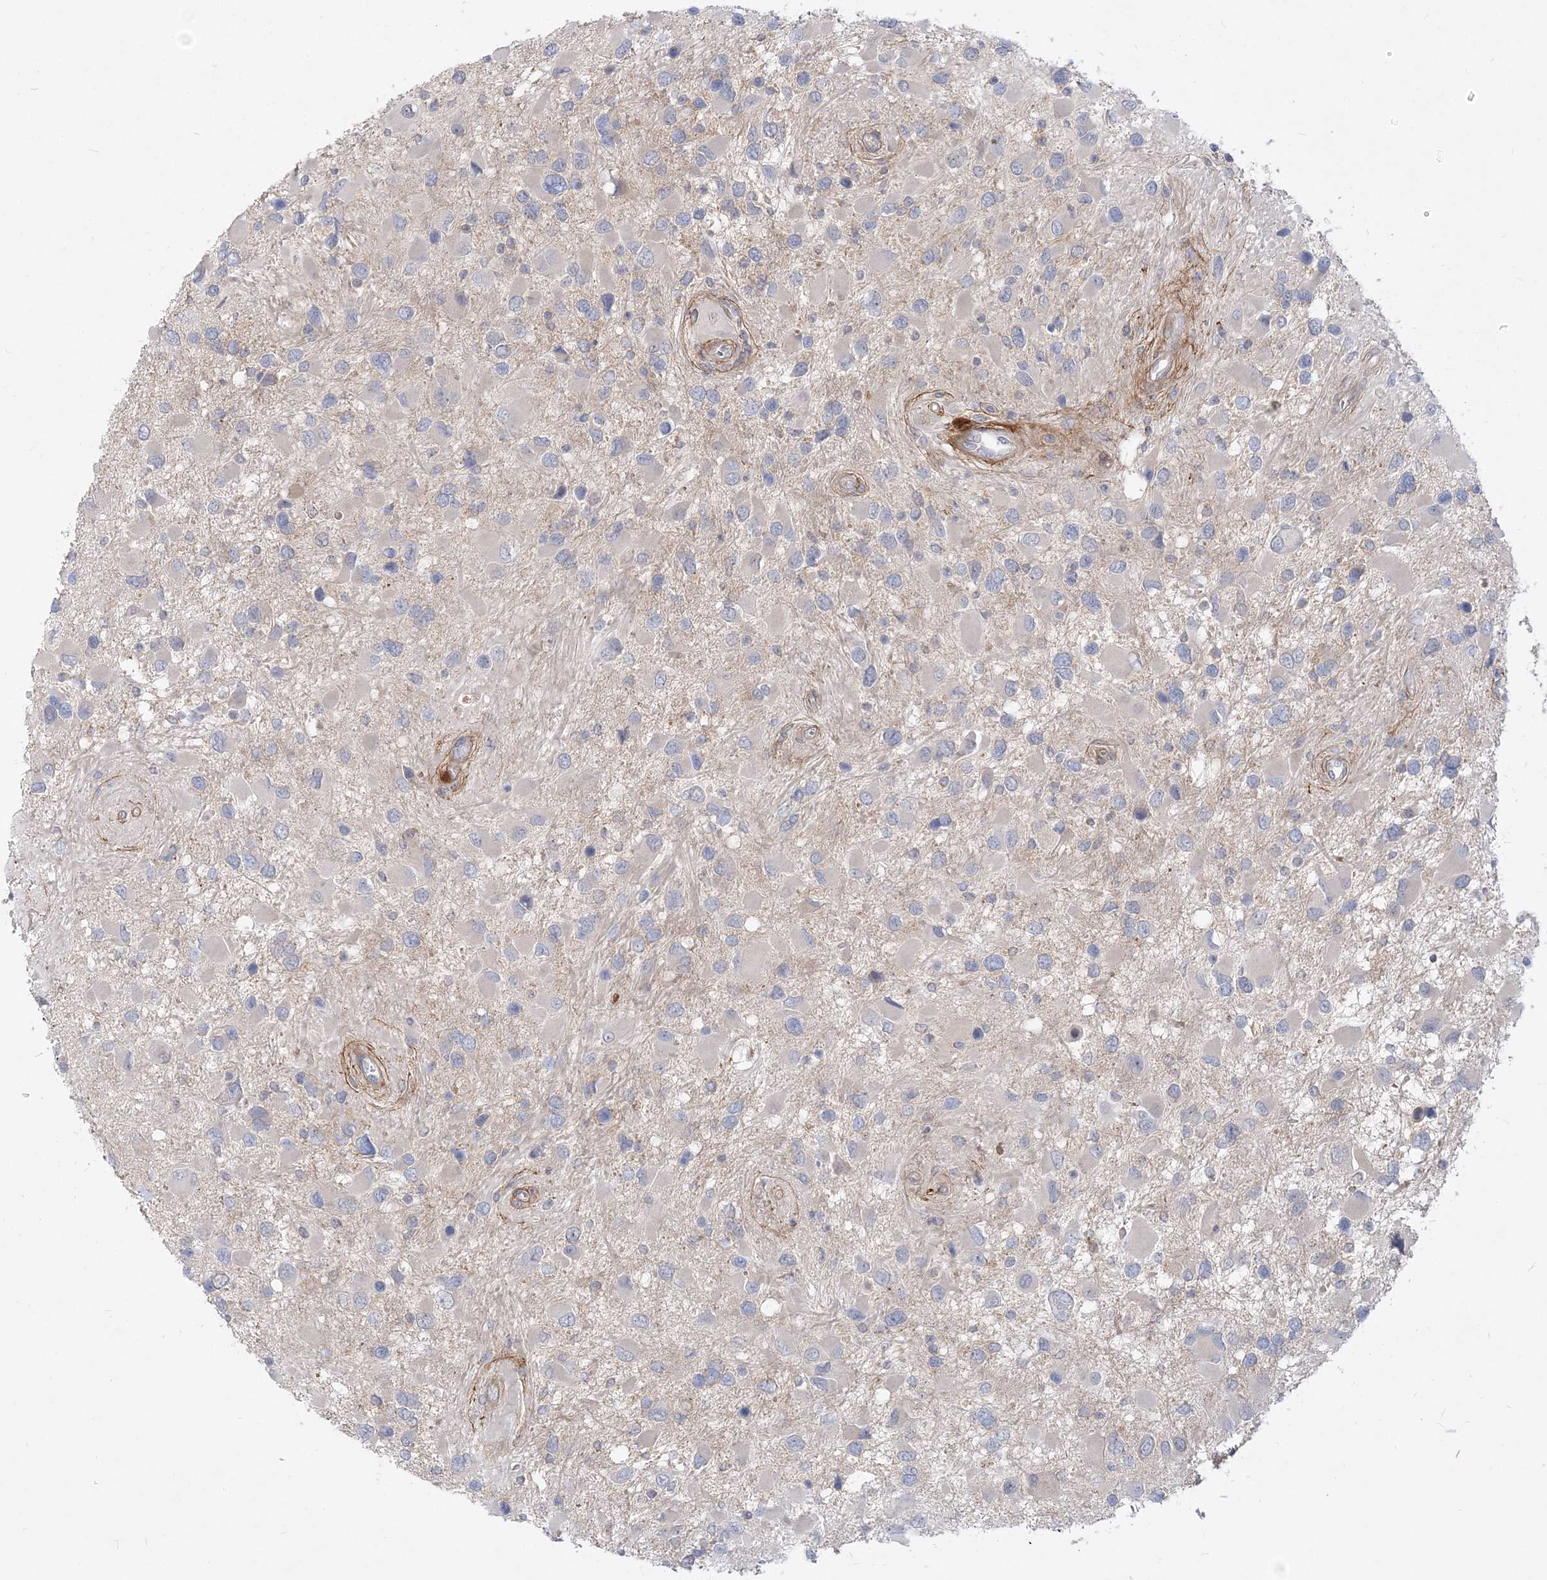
{"staining": {"intensity": "negative", "quantity": "none", "location": "none"}, "tissue": "glioma", "cell_type": "Tumor cells", "image_type": "cancer", "snomed": [{"axis": "morphology", "description": "Glioma, malignant, High grade"}, {"axis": "topography", "description": "Brain"}], "caption": "Tumor cells show no significant expression in glioma.", "gene": "GMPPA", "patient": {"sex": "male", "age": 53}}